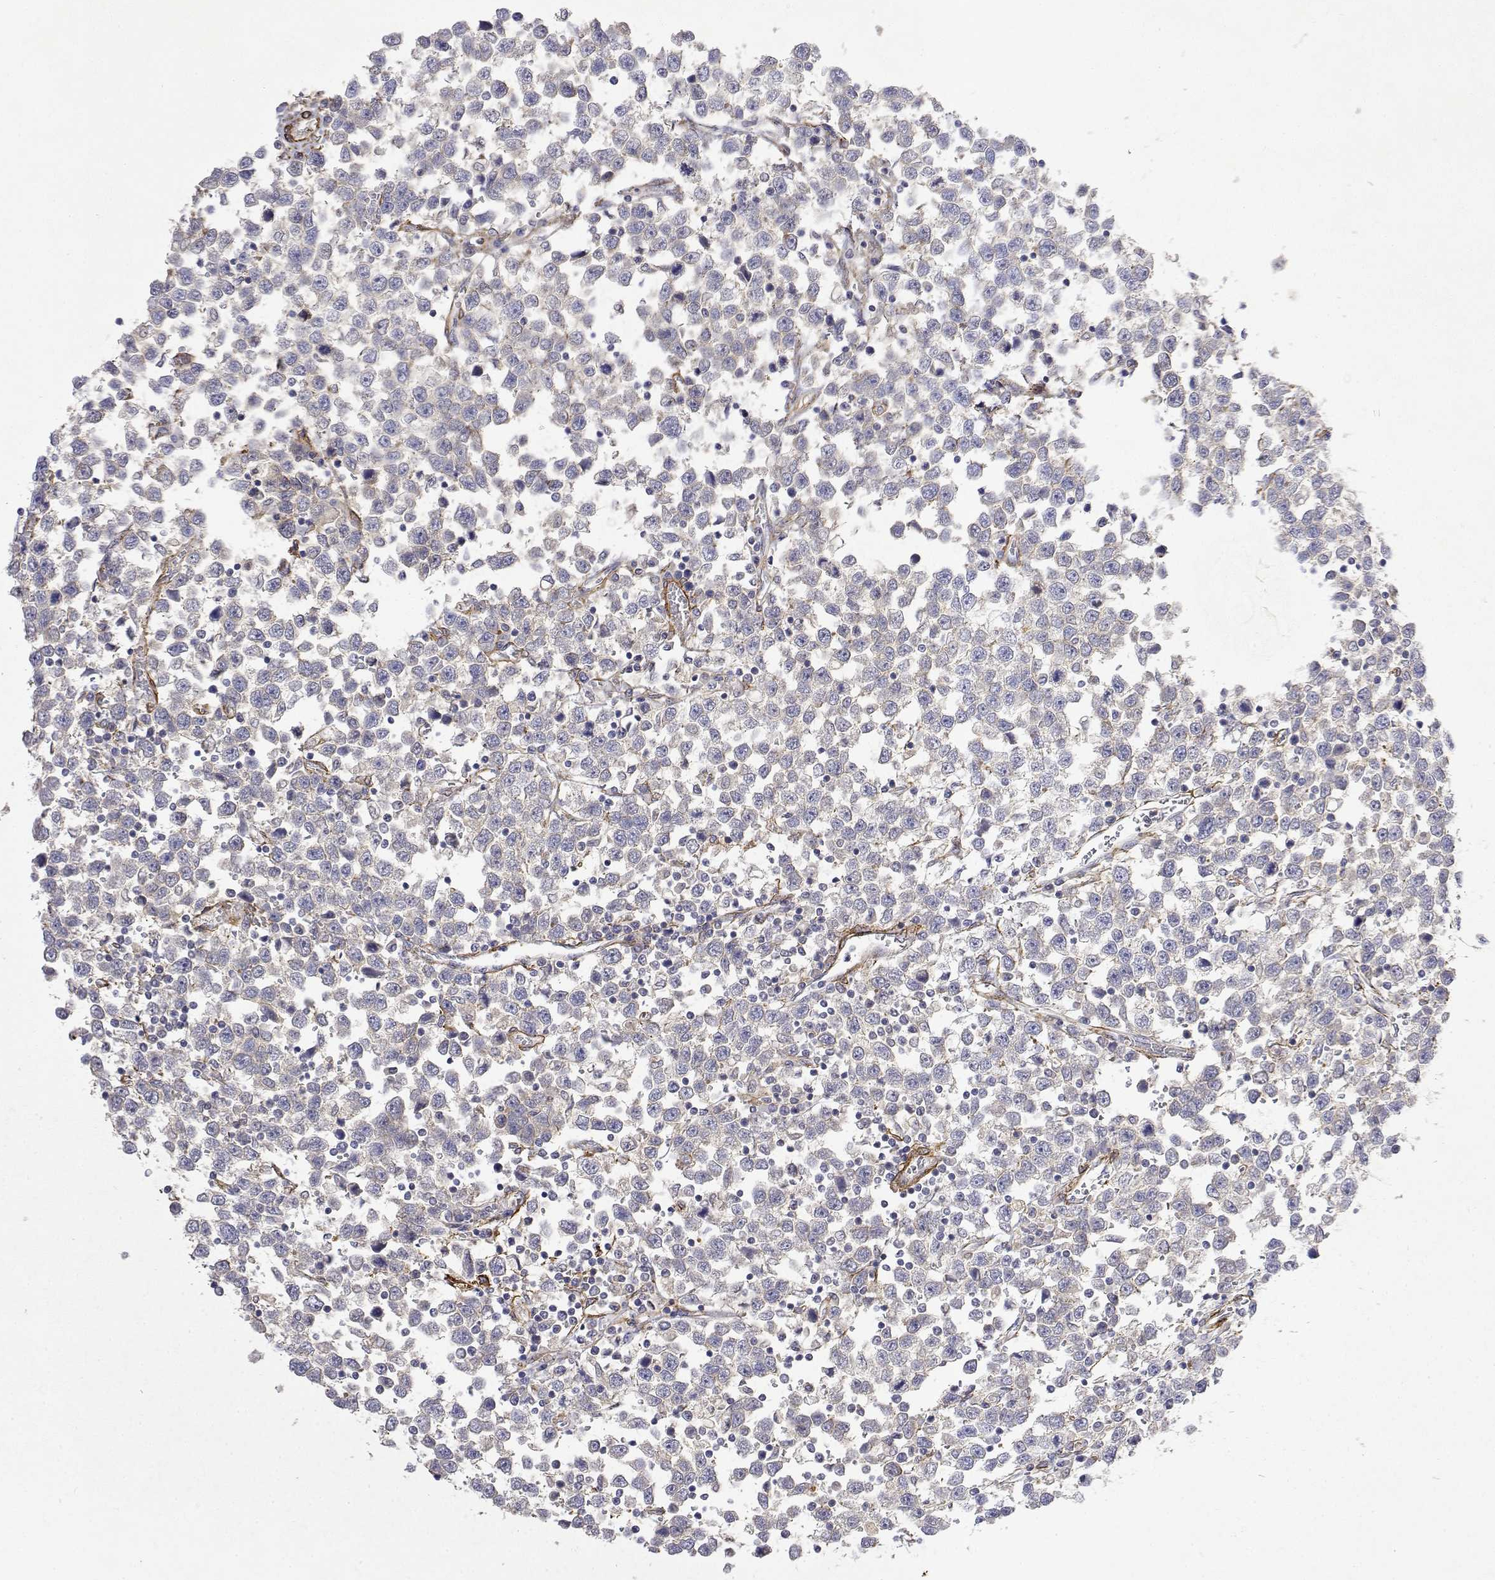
{"staining": {"intensity": "negative", "quantity": "none", "location": "none"}, "tissue": "testis cancer", "cell_type": "Tumor cells", "image_type": "cancer", "snomed": [{"axis": "morphology", "description": "Seminoma, NOS"}, {"axis": "topography", "description": "Testis"}], "caption": "Immunohistochemical staining of human testis cancer (seminoma) displays no significant positivity in tumor cells.", "gene": "SOWAHD", "patient": {"sex": "male", "age": 34}}